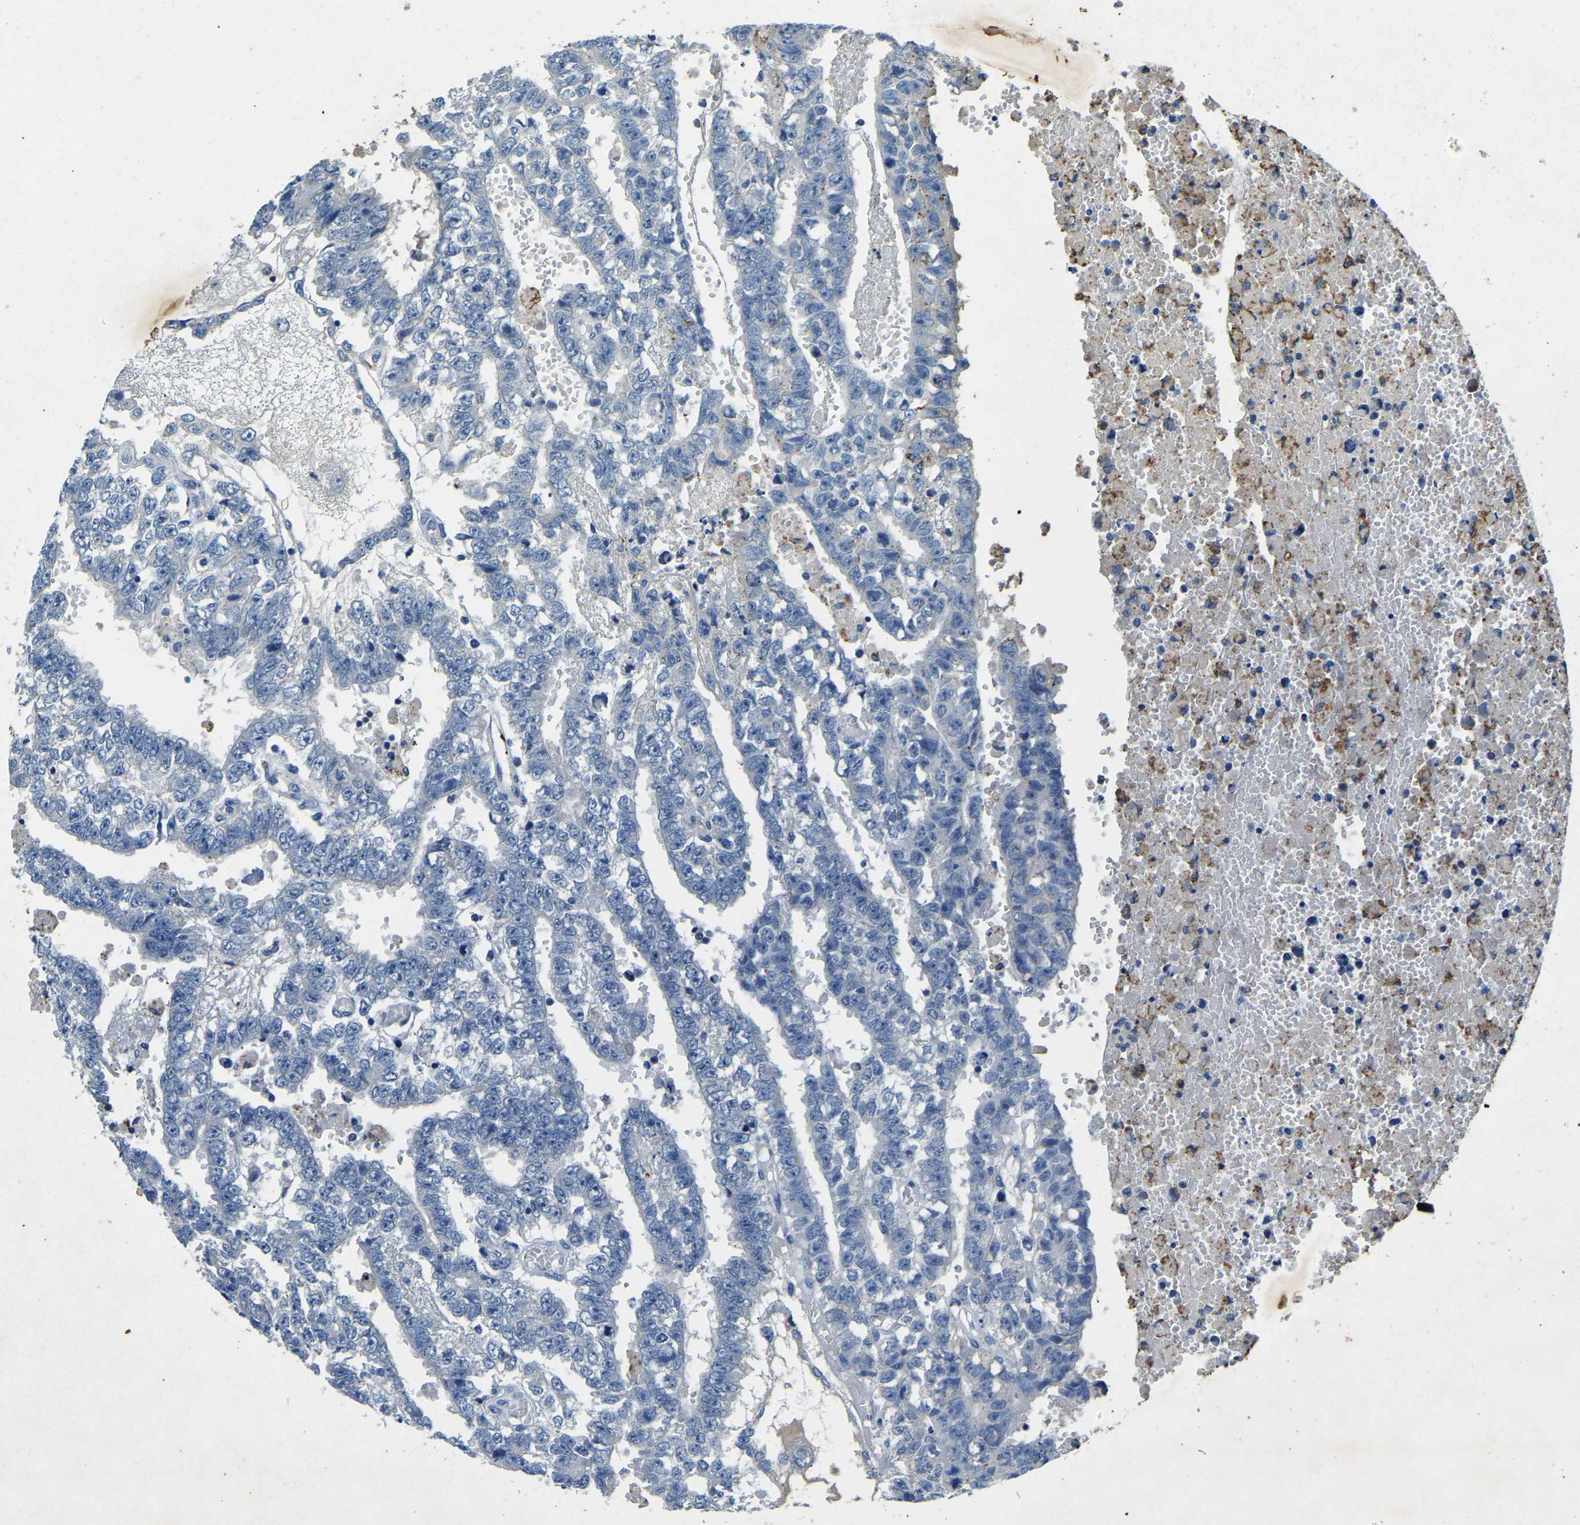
{"staining": {"intensity": "negative", "quantity": "none", "location": "none"}, "tissue": "testis cancer", "cell_type": "Tumor cells", "image_type": "cancer", "snomed": [{"axis": "morphology", "description": "Carcinoma, Embryonal, NOS"}, {"axis": "topography", "description": "Testis"}], "caption": "DAB (3,3'-diaminobenzidine) immunohistochemical staining of embryonal carcinoma (testis) reveals no significant staining in tumor cells.", "gene": "UBN2", "patient": {"sex": "male", "age": 25}}